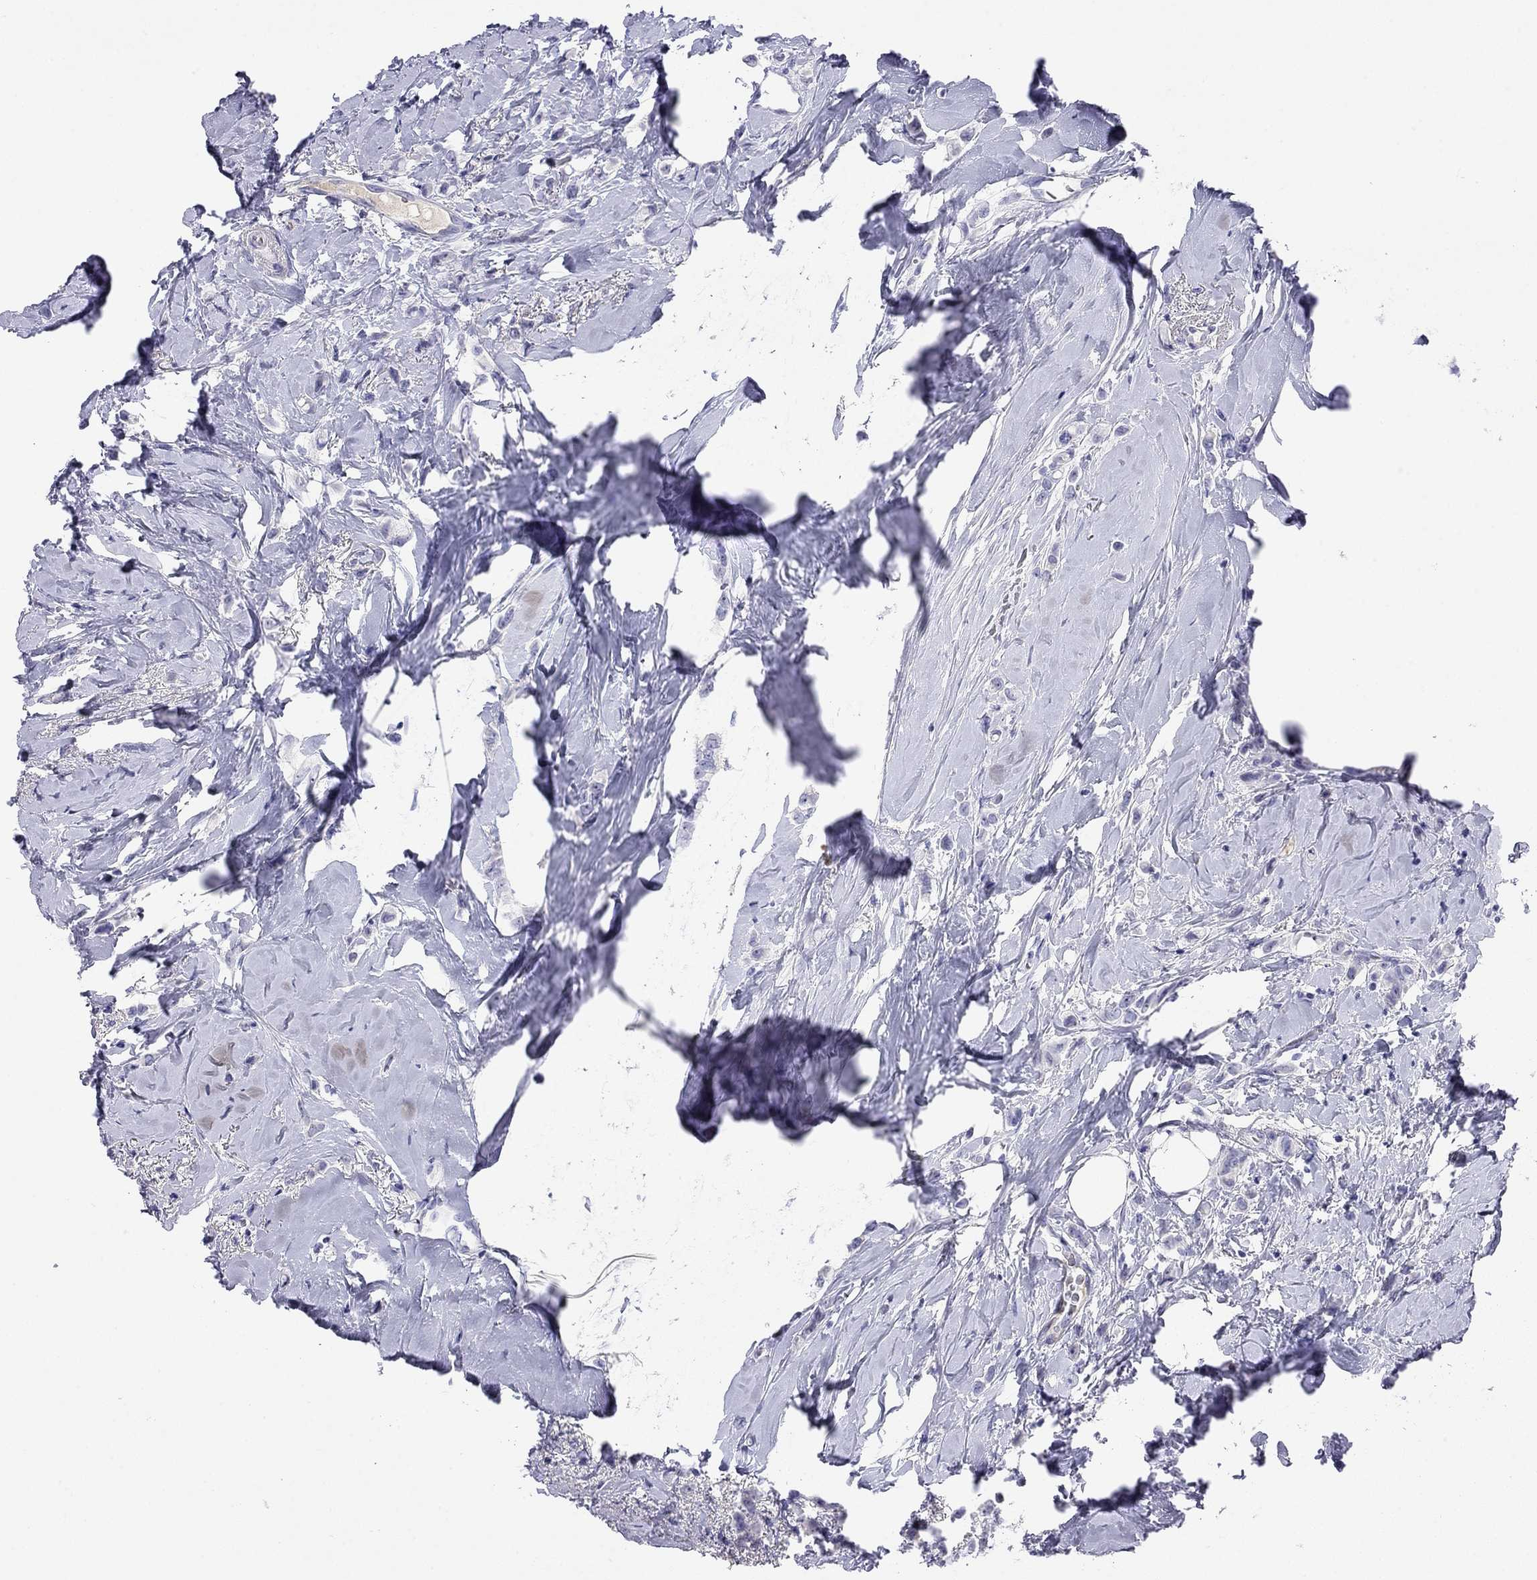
{"staining": {"intensity": "negative", "quantity": "none", "location": "none"}, "tissue": "breast cancer", "cell_type": "Tumor cells", "image_type": "cancer", "snomed": [{"axis": "morphology", "description": "Lobular carcinoma"}, {"axis": "topography", "description": "Breast"}], "caption": "The histopathology image demonstrates no significant expression in tumor cells of lobular carcinoma (breast).", "gene": "CMYA5", "patient": {"sex": "female", "age": 66}}